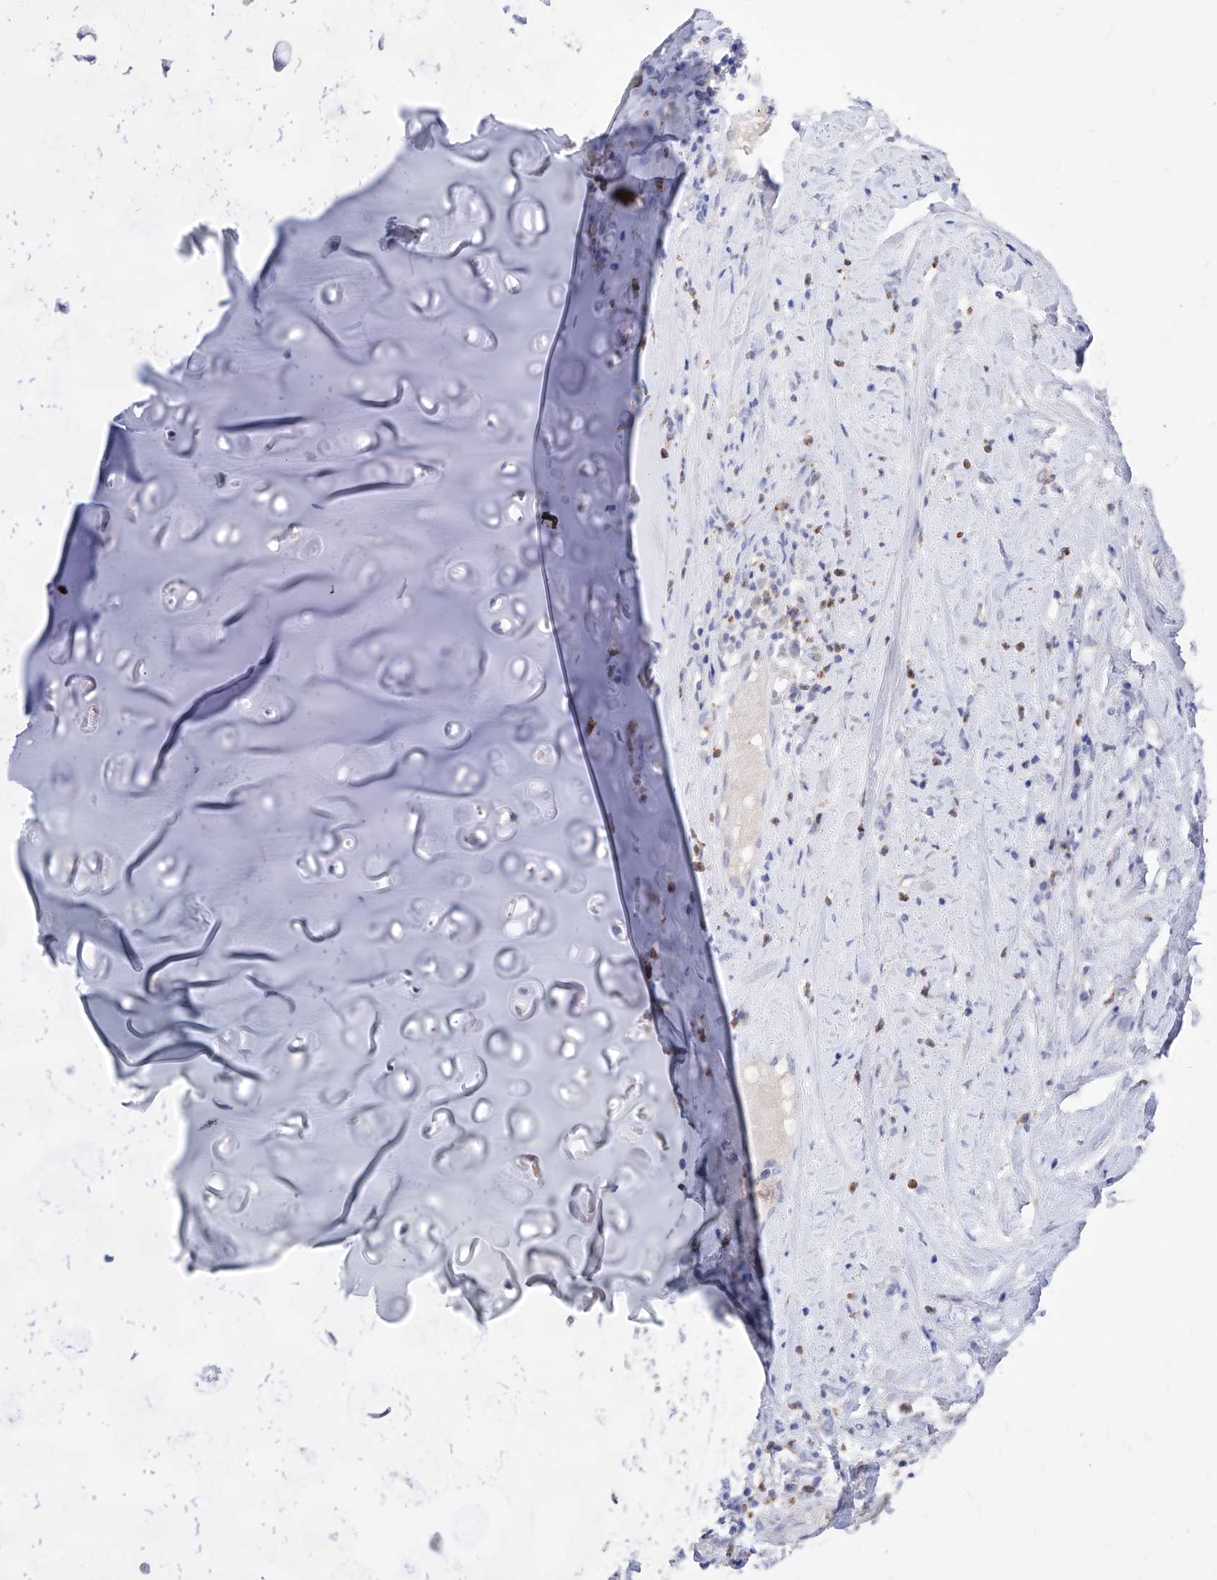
{"staining": {"intensity": "negative", "quantity": "none", "location": "none"}, "tissue": "soft tissue", "cell_type": "Chondrocytes", "image_type": "normal", "snomed": [{"axis": "morphology", "description": "Normal tissue, NOS"}, {"axis": "morphology", "description": "Basal cell carcinoma"}, {"axis": "topography", "description": "Cartilage tissue"}, {"axis": "topography", "description": "Nasopharynx"}, {"axis": "topography", "description": "Oral tissue"}], "caption": "High power microscopy image of an IHC photomicrograph of unremarkable soft tissue, revealing no significant expression in chondrocytes.", "gene": "VAX1", "patient": {"sex": "female", "age": 77}}